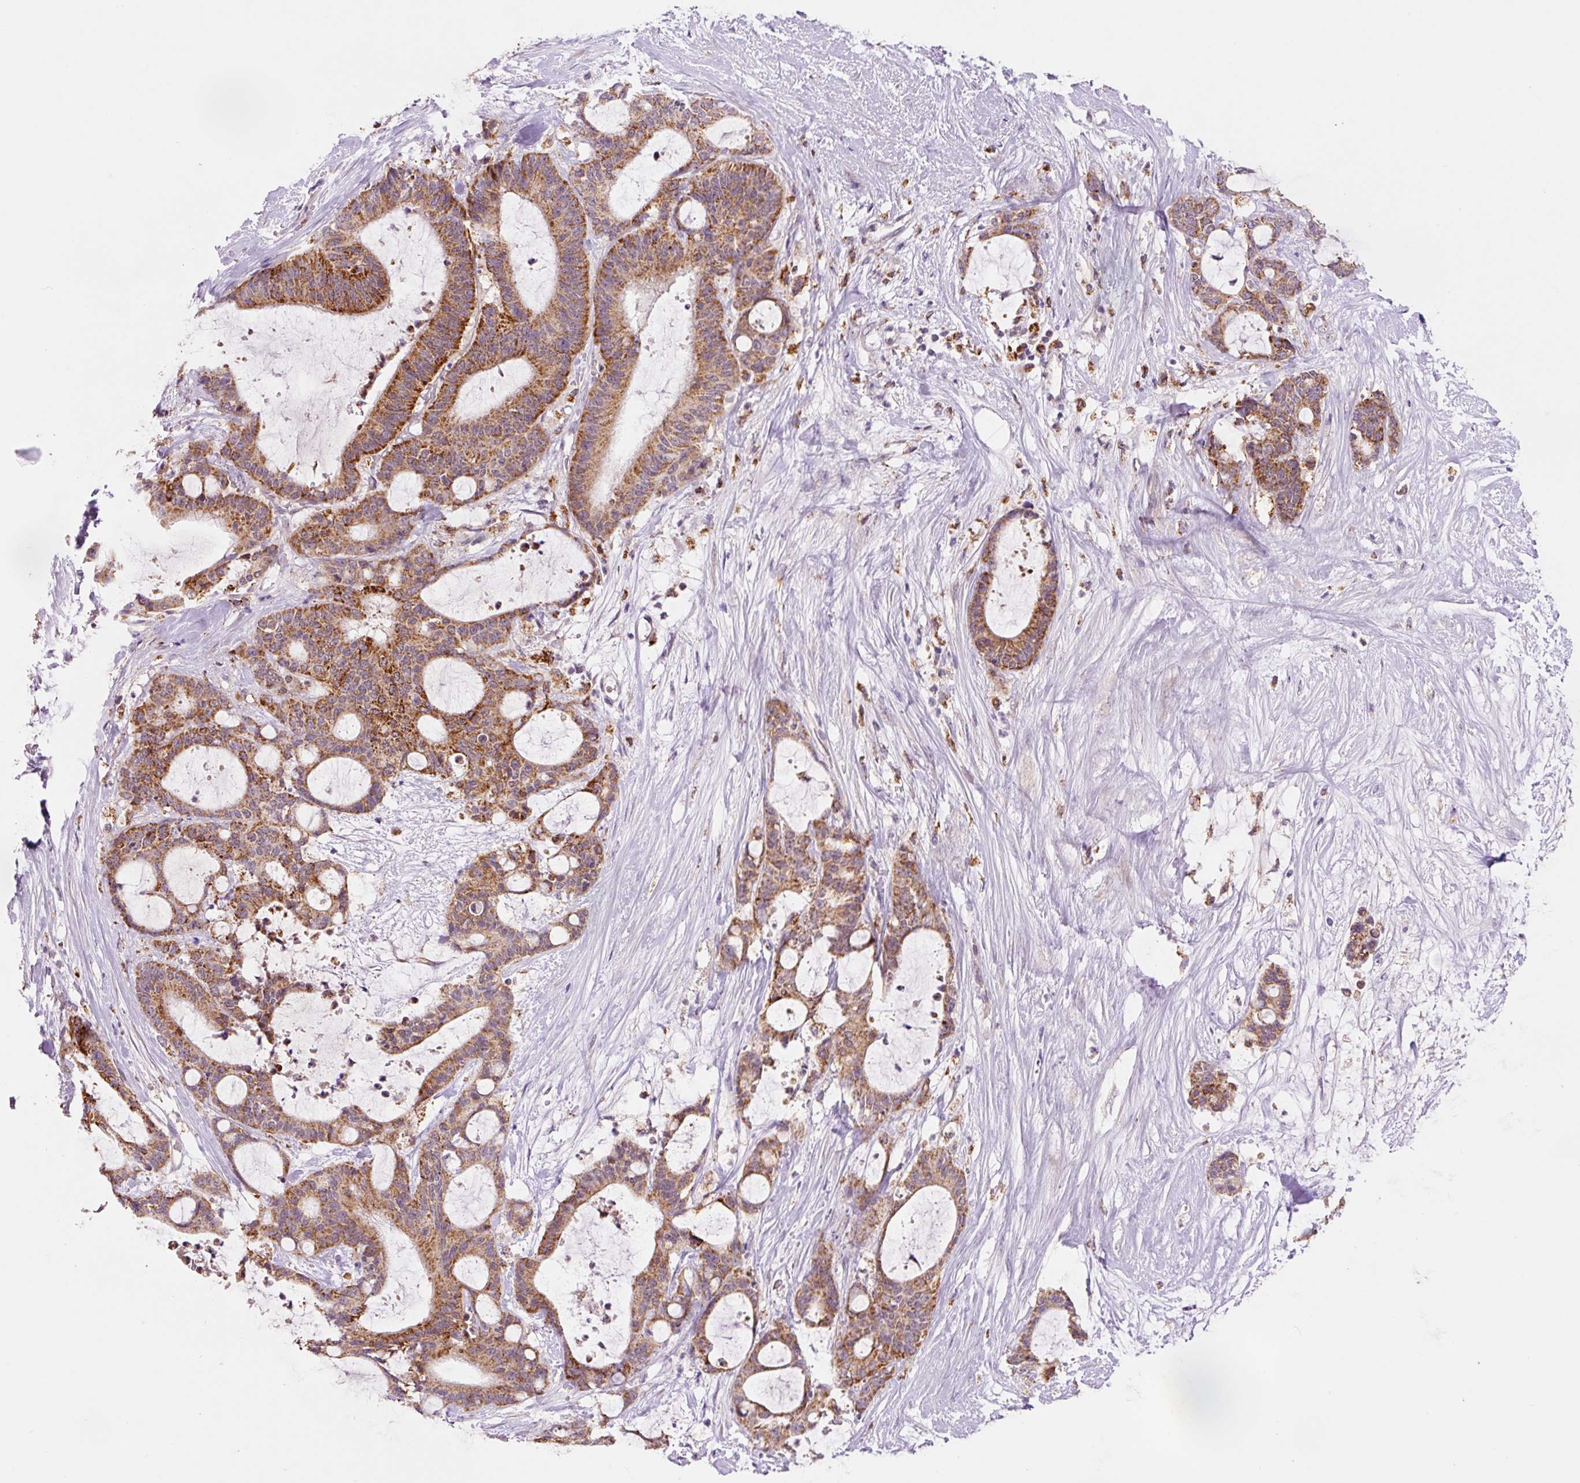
{"staining": {"intensity": "moderate", "quantity": ">75%", "location": "cytoplasmic/membranous"}, "tissue": "liver cancer", "cell_type": "Tumor cells", "image_type": "cancer", "snomed": [{"axis": "morphology", "description": "Normal tissue, NOS"}, {"axis": "morphology", "description": "Cholangiocarcinoma"}, {"axis": "topography", "description": "Liver"}, {"axis": "topography", "description": "Peripheral nerve tissue"}], "caption": "Immunohistochemistry of human liver cancer (cholangiocarcinoma) reveals medium levels of moderate cytoplasmic/membranous staining in about >75% of tumor cells. The protein of interest is shown in brown color, while the nuclei are stained blue.", "gene": "PCK2", "patient": {"sex": "female", "age": 73}}